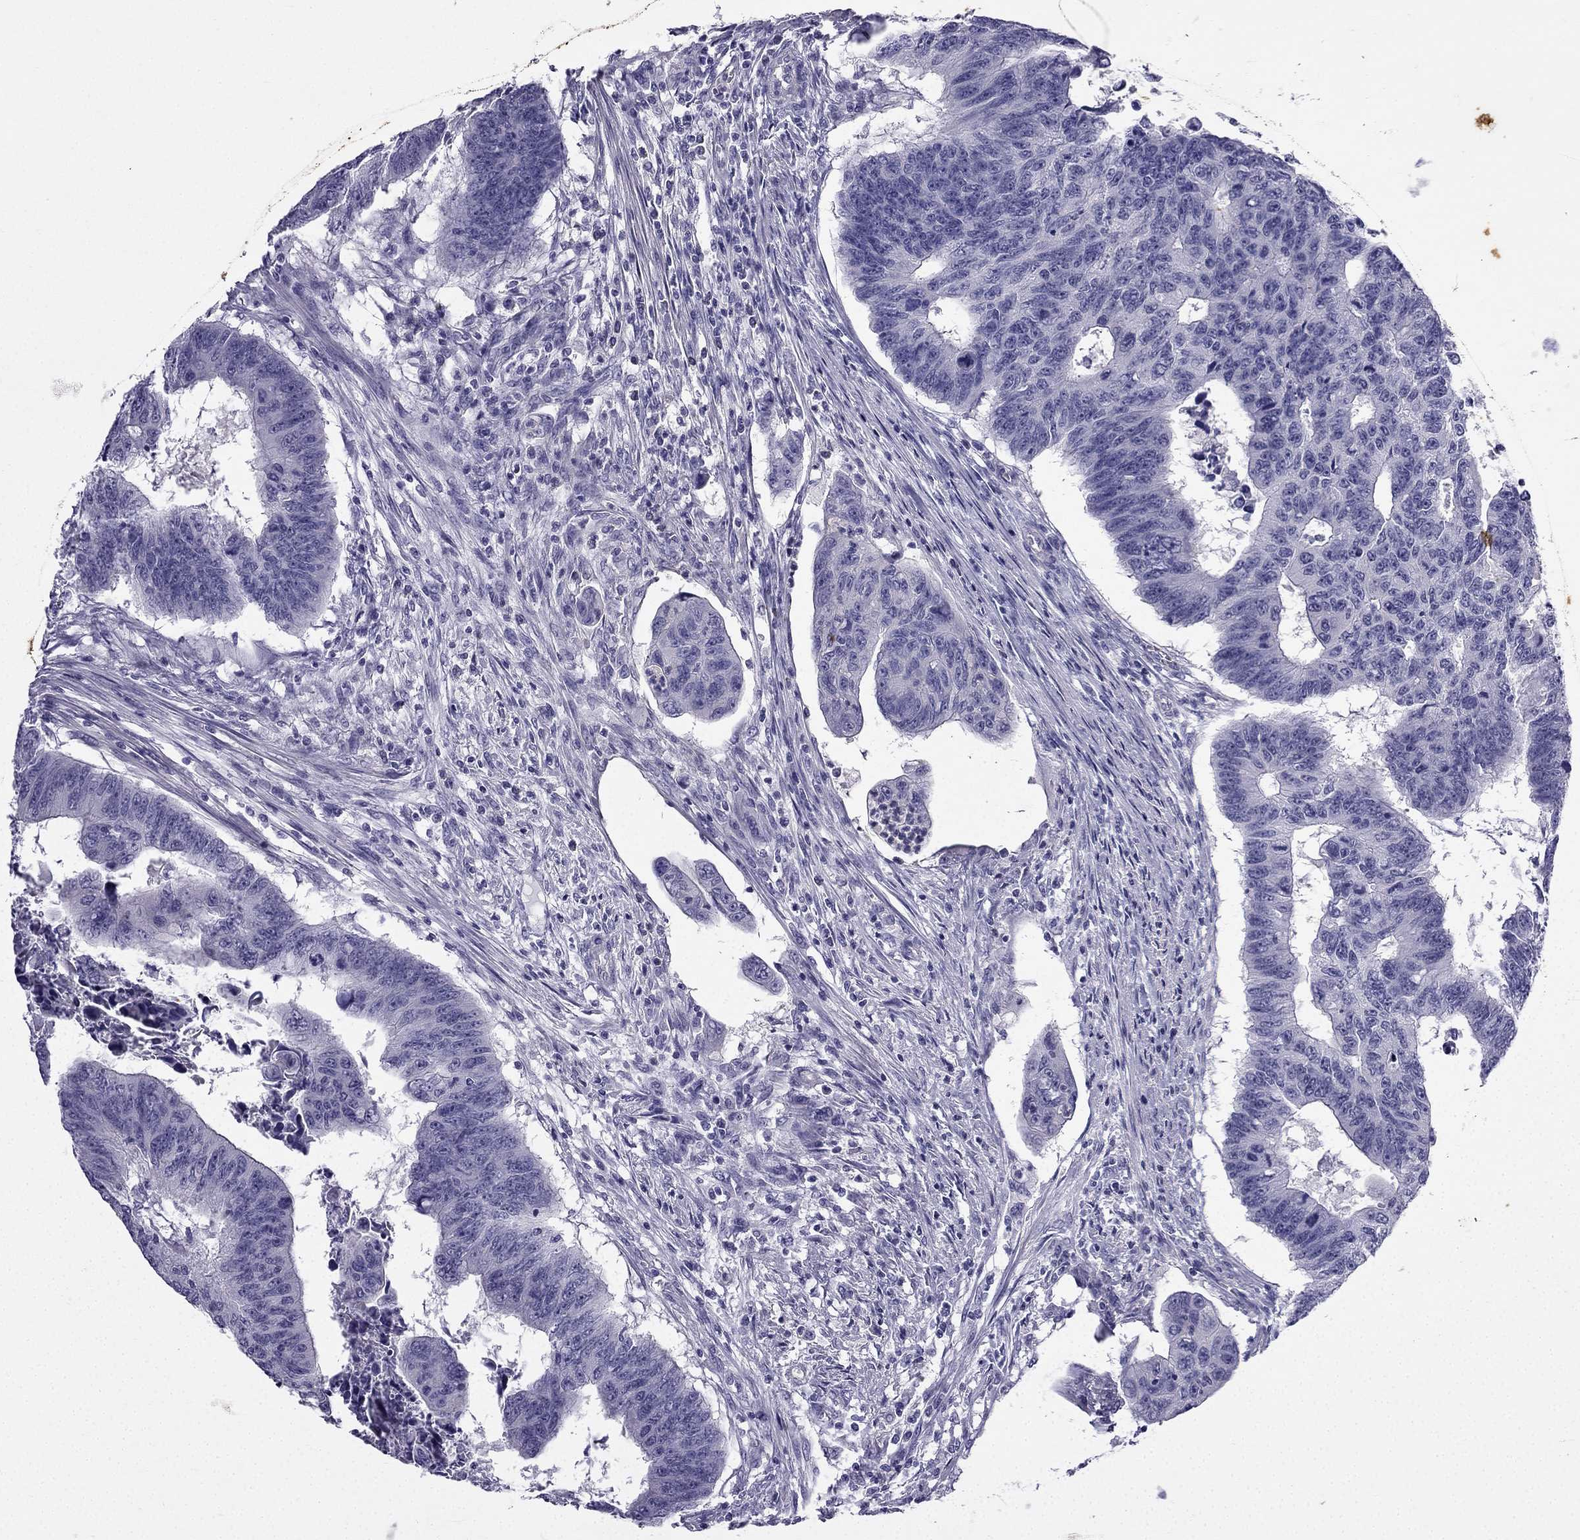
{"staining": {"intensity": "negative", "quantity": "none", "location": "none"}, "tissue": "colorectal cancer", "cell_type": "Tumor cells", "image_type": "cancer", "snomed": [{"axis": "morphology", "description": "Adenocarcinoma, NOS"}, {"axis": "topography", "description": "Rectum"}], "caption": "Photomicrograph shows no protein staining in tumor cells of colorectal adenocarcinoma tissue.", "gene": "GJA8", "patient": {"sex": "female", "age": 85}}